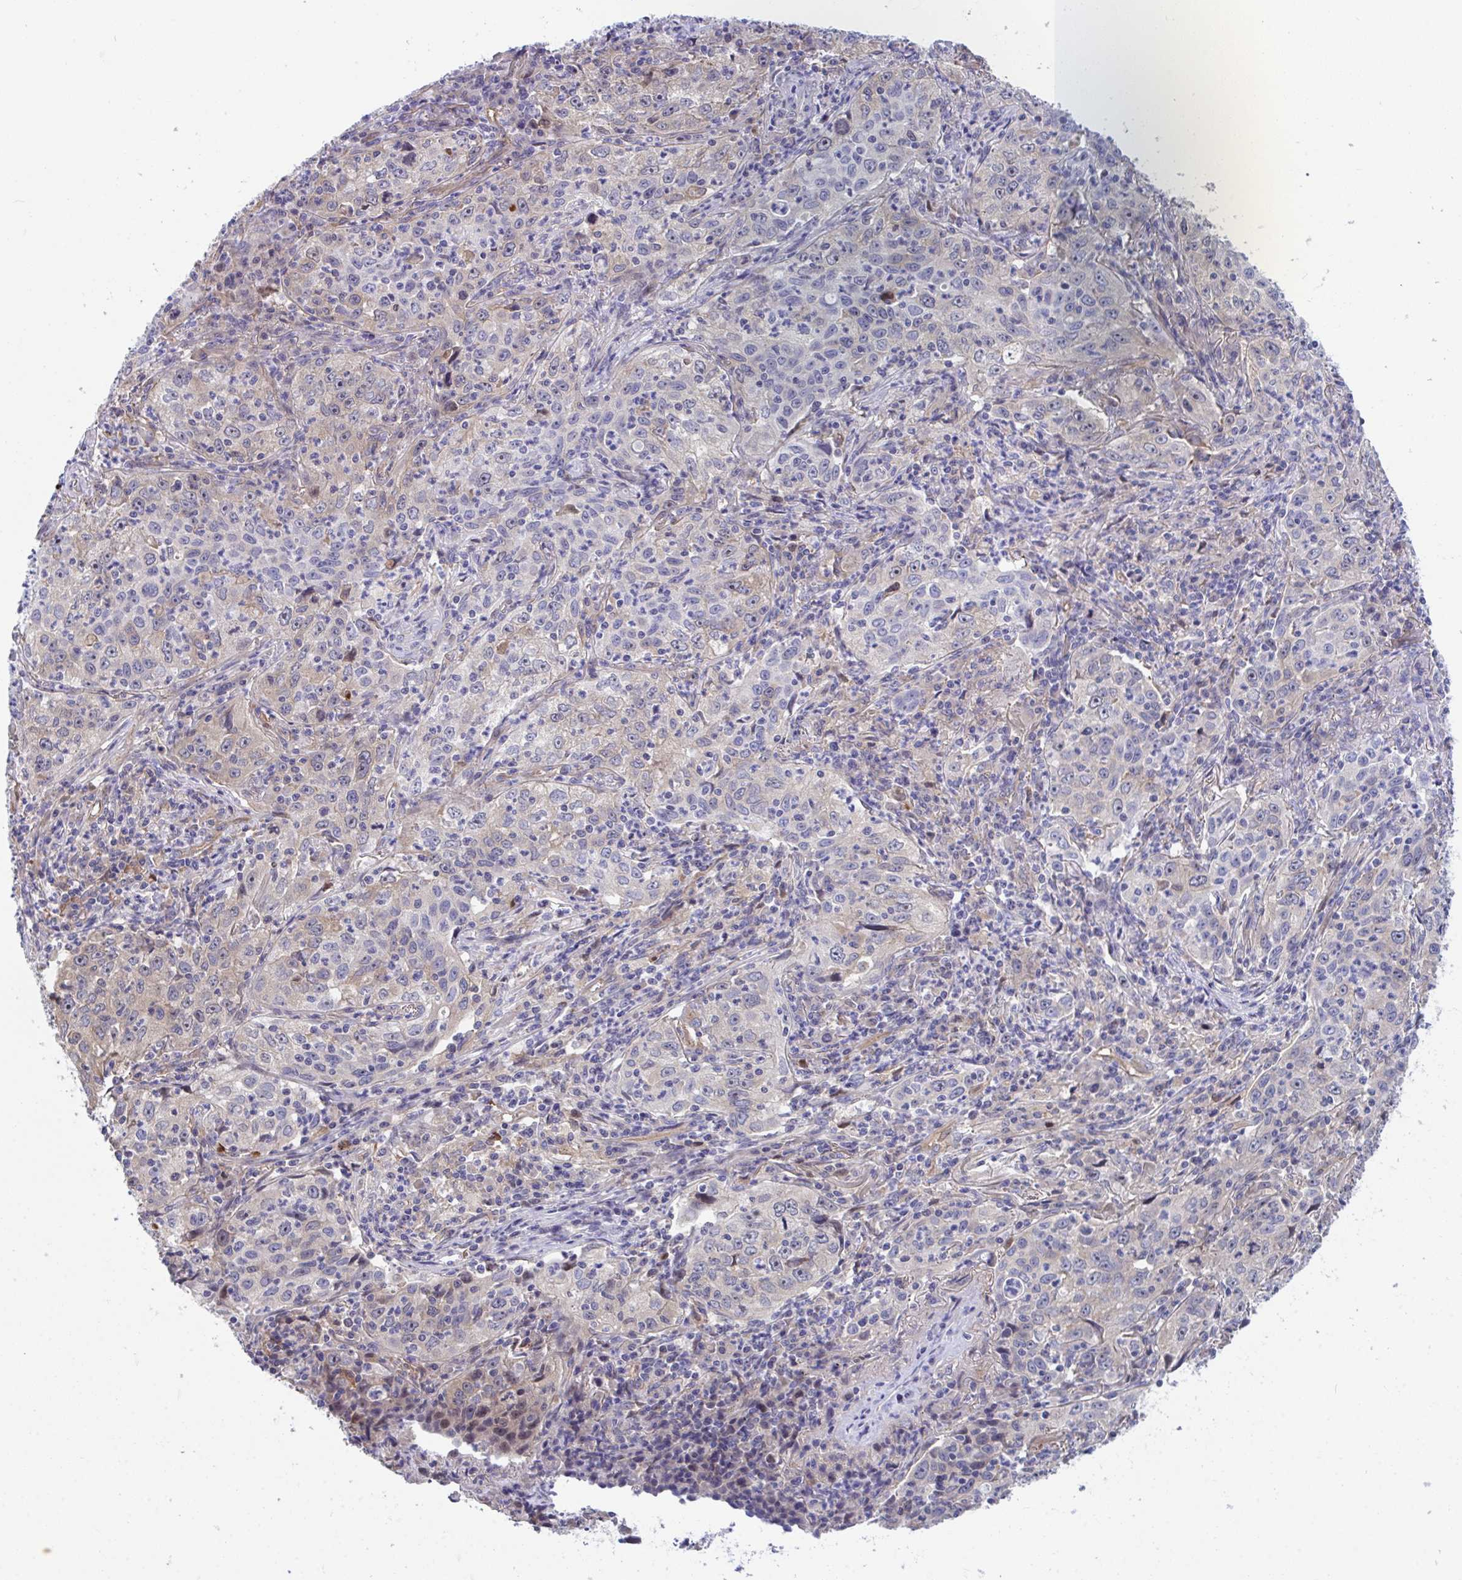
{"staining": {"intensity": "moderate", "quantity": "<25%", "location": "nuclear"}, "tissue": "lung cancer", "cell_type": "Tumor cells", "image_type": "cancer", "snomed": [{"axis": "morphology", "description": "Squamous cell carcinoma, NOS"}, {"axis": "topography", "description": "Lung"}], "caption": "A brown stain labels moderate nuclear positivity of a protein in squamous cell carcinoma (lung) tumor cells.", "gene": "CENPQ", "patient": {"sex": "male", "age": 71}}